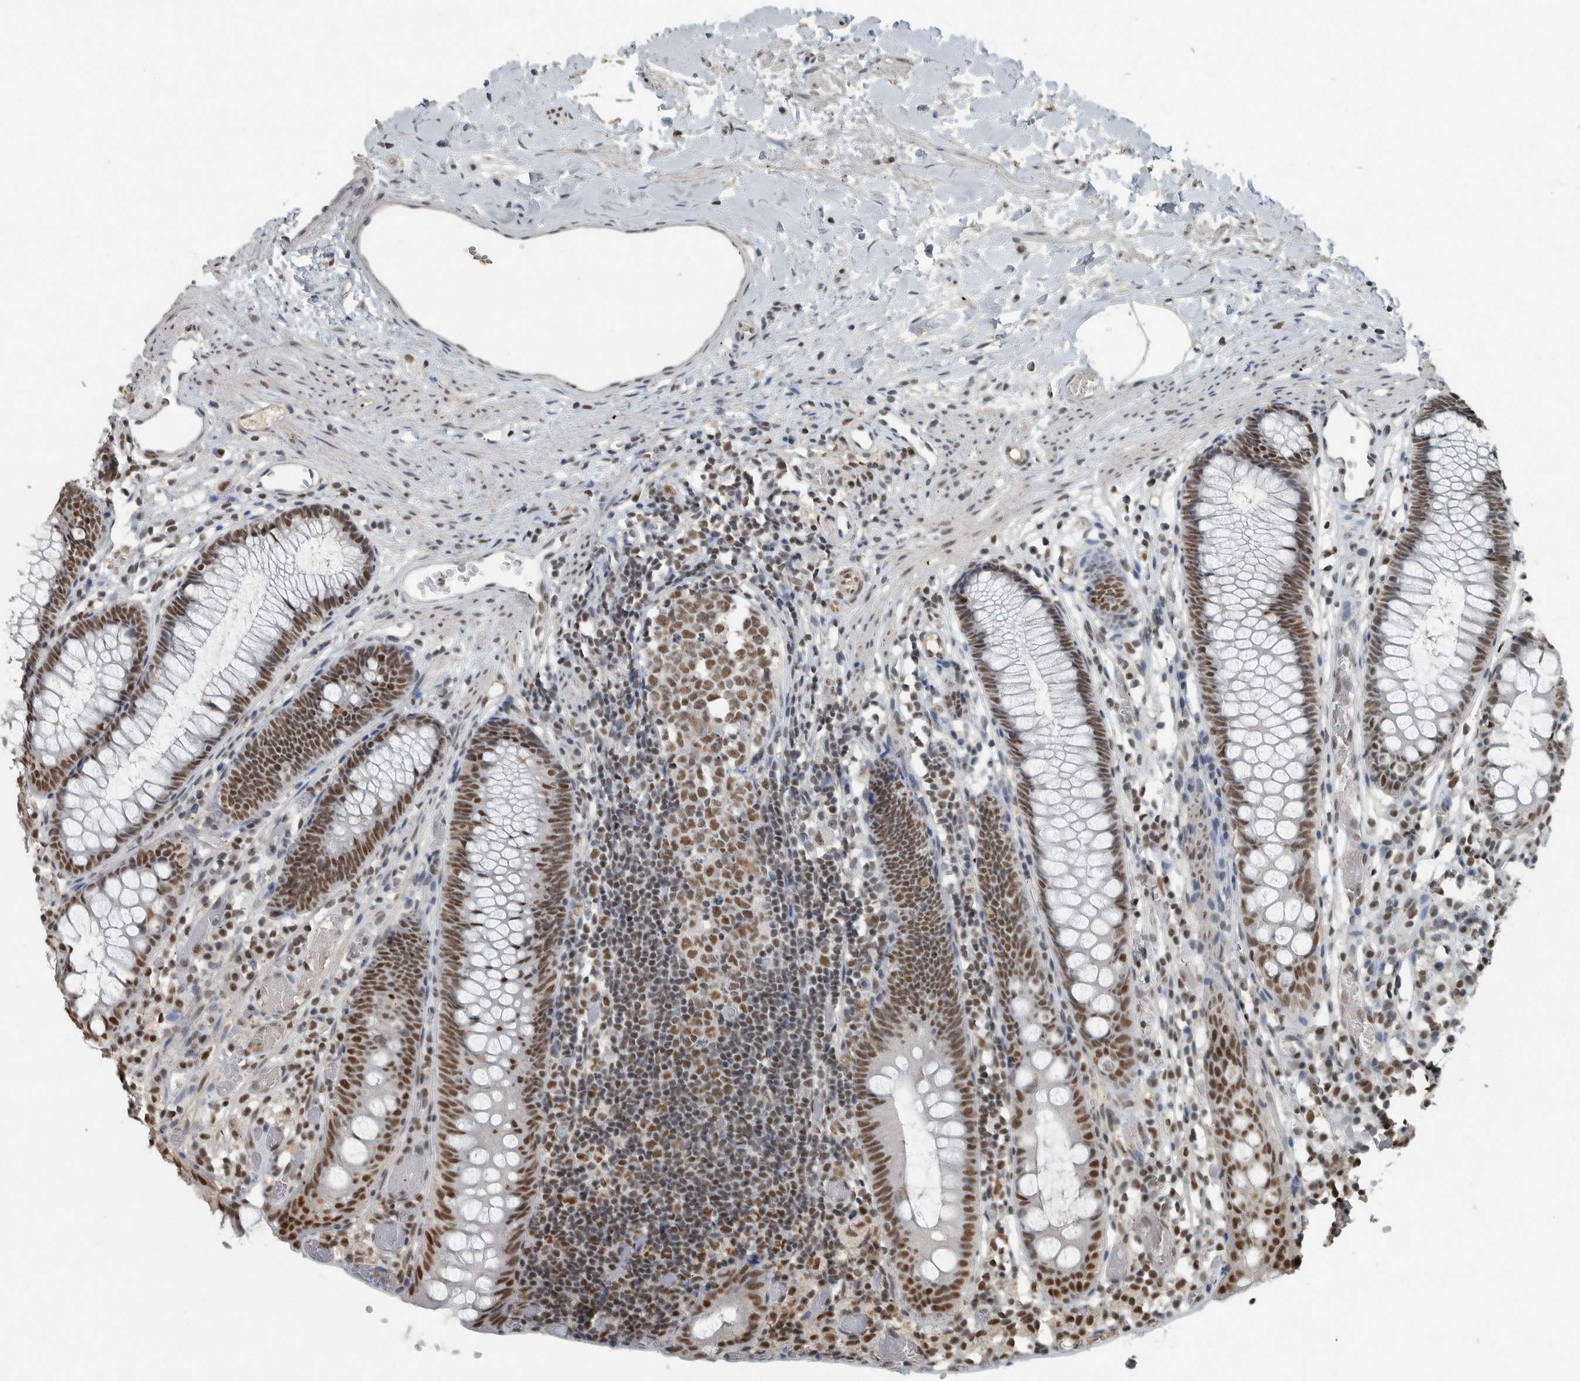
{"staining": {"intensity": "weak", "quantity": "25%-75%", "location": "nuclear"}, "tissue": "colon", "cell_type": "Endothelial cells", "image_type": "normal", "snomed": [{"axis": "morphology", "description": "Normal tissue, NOS"}, {"axis": "topography", "description": "Colon"}], "caption": "IHC of unremarkable human colon demonstrates low levels of weak nuclear expression in about 25%-75% of endothelial cells. The protein of interest is stained brown, and the nuclei are stained in blue (DAB (3,3'-diaminobenzidine) IHC with brightfield microscopy, high magnification).", "gene": "ZNF24", "patient": {"sex": "male", "age": 14}}